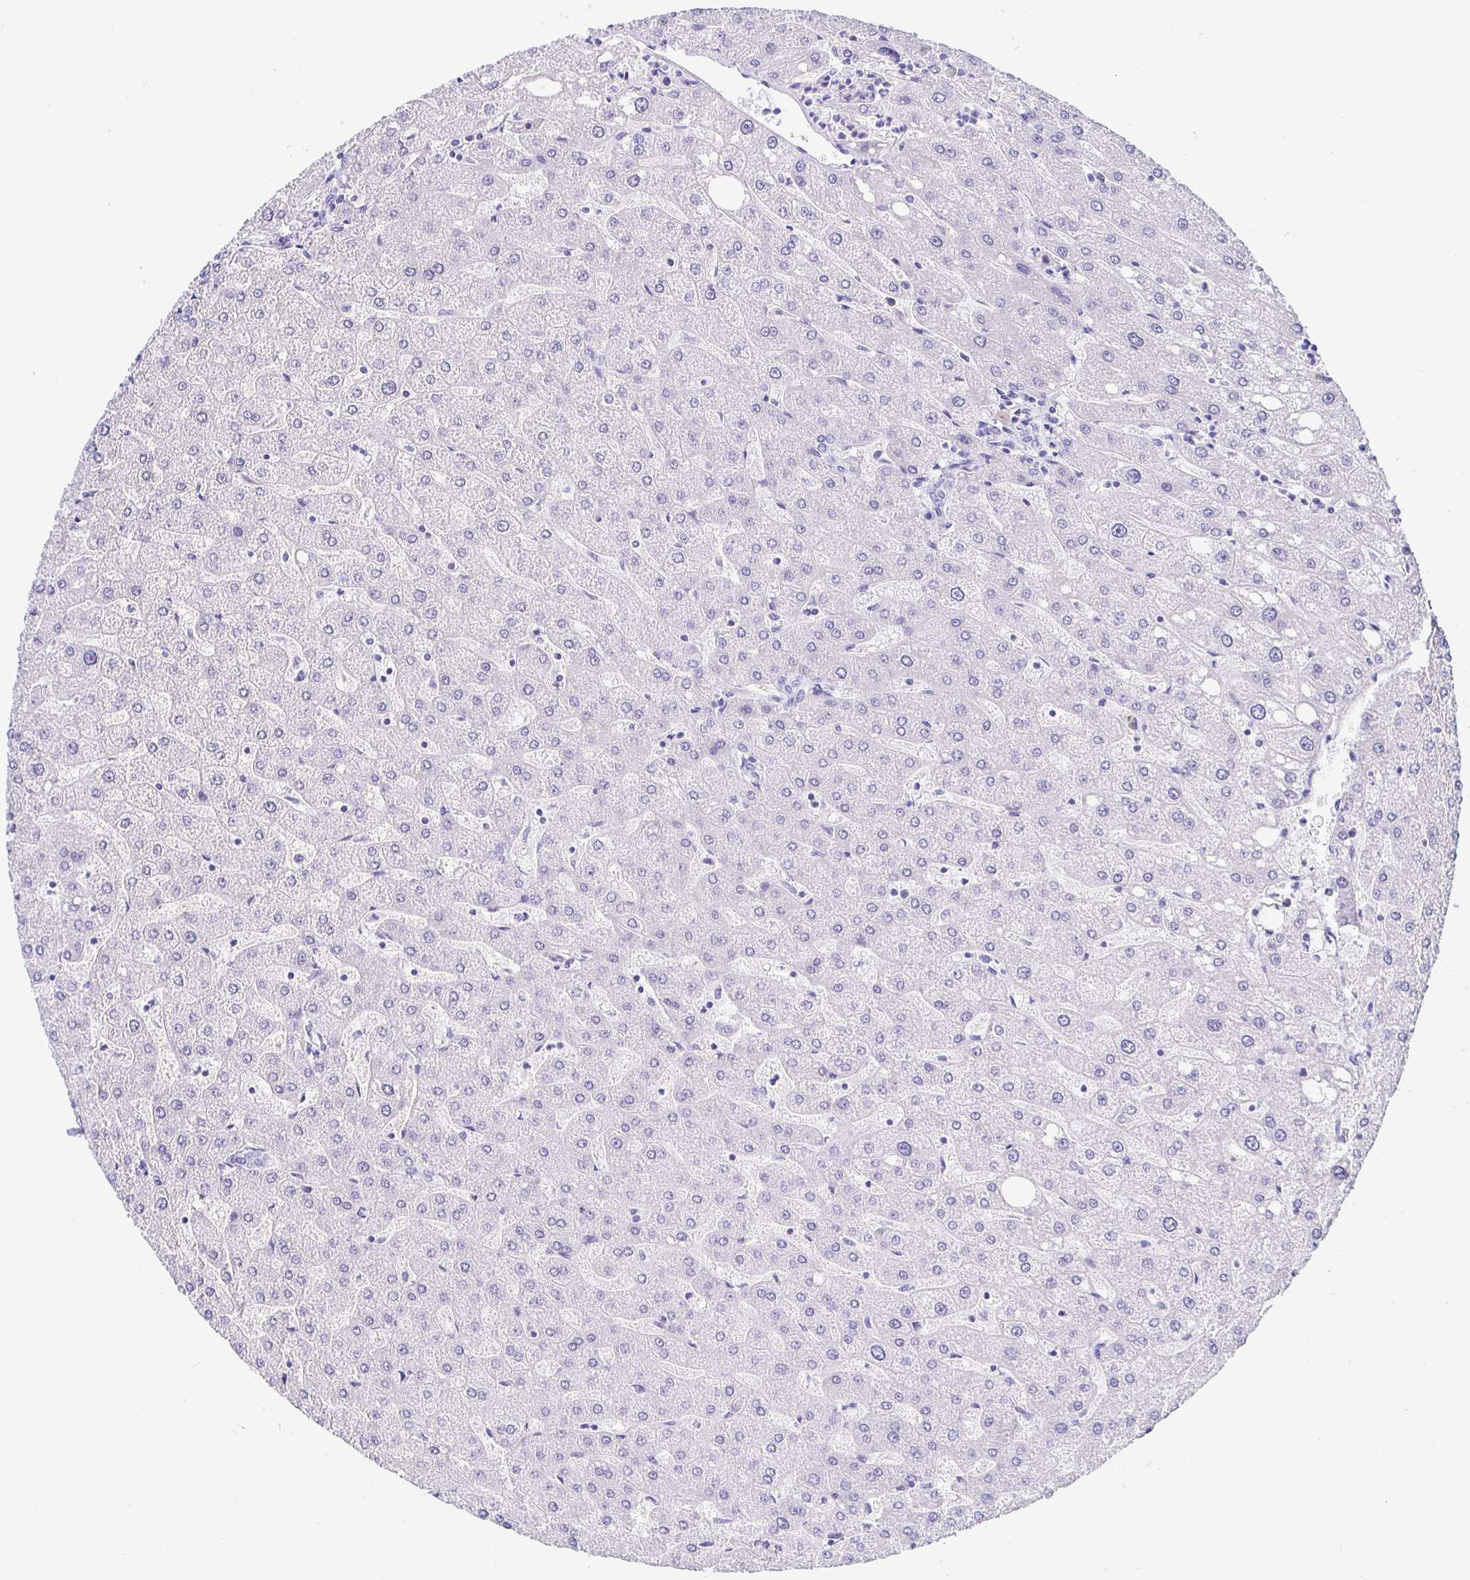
{"staining": {"intensity": "negative", "quantity": "none", "location": "none"}, "tissue": "liver", "cell_type": "Cholangiocytes", "image_type": "normal", "snomed": [{"axis": "morphology", "description": "Normal tissue, NOS"}, {"axis": "topography", "description": "Liver"}], "caption": "This is a micrograph of immunohistochemistry (IHC) staining of benign liver, which shows no positivity in cholangiocytes. (DAB (3,3'-diaminobenzidine) immunohistochemistry, high magnification).", "gene": "PRAMEF18", "patient": {"sex": "male", "age": 67}}